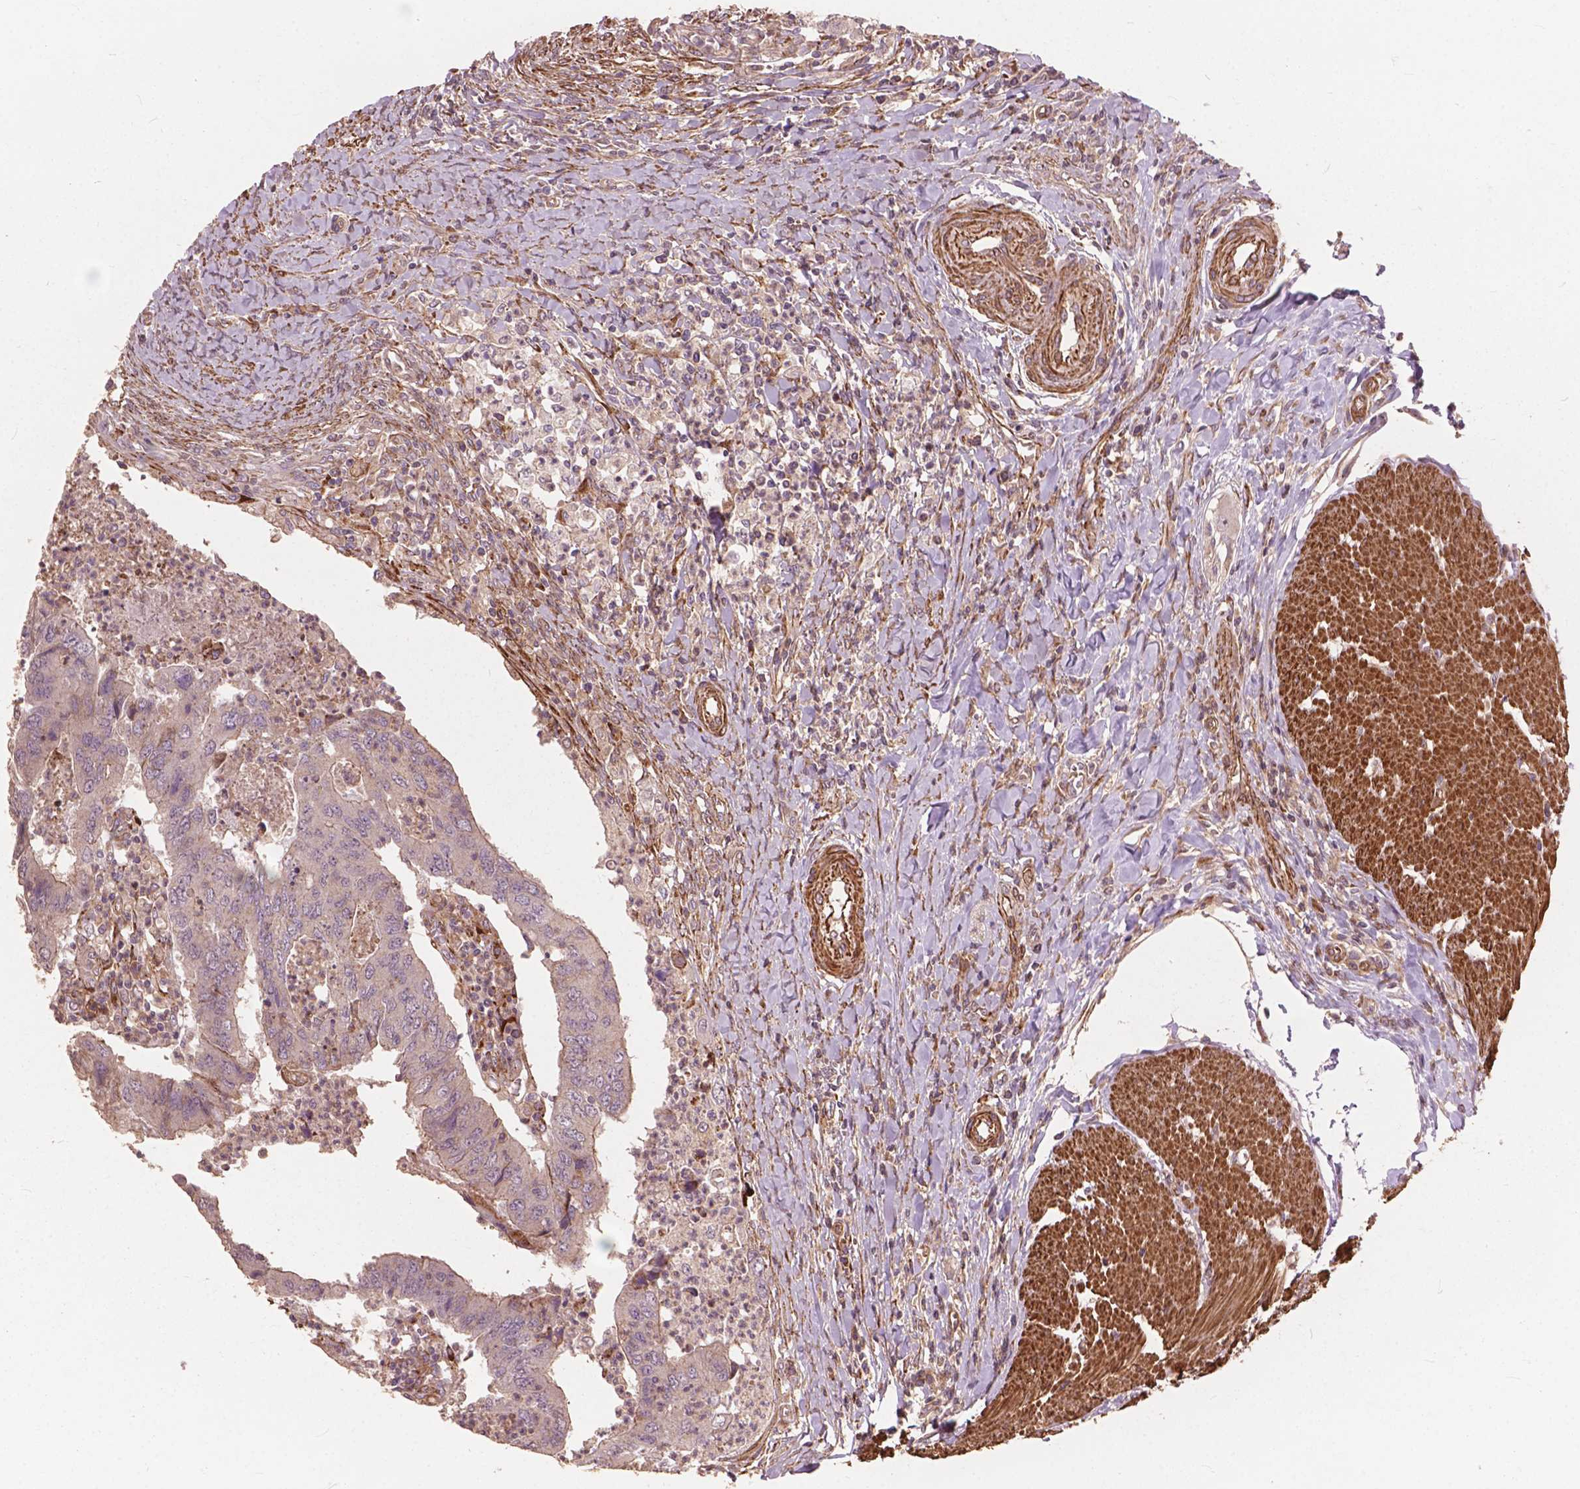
{"staining": {"intensity": "negative", "quantity": "none", "location": "none"}, "tissue": "colorectal cancer", "cell_type": "Tumor cells", "image_type": "cancer", "snomed": [{"axis": "morphology", "description": "Adenocarcinoma, NOS"}, {"axis": "topography", "description": "Colon"}], "caption": "This is a image of immunohistochemistry staining of adenocarcinoma (colorectal), which shows no staining in tumor cells.", "gene": "FNIP1", "patient": {"sex": "female", "age": 67}}